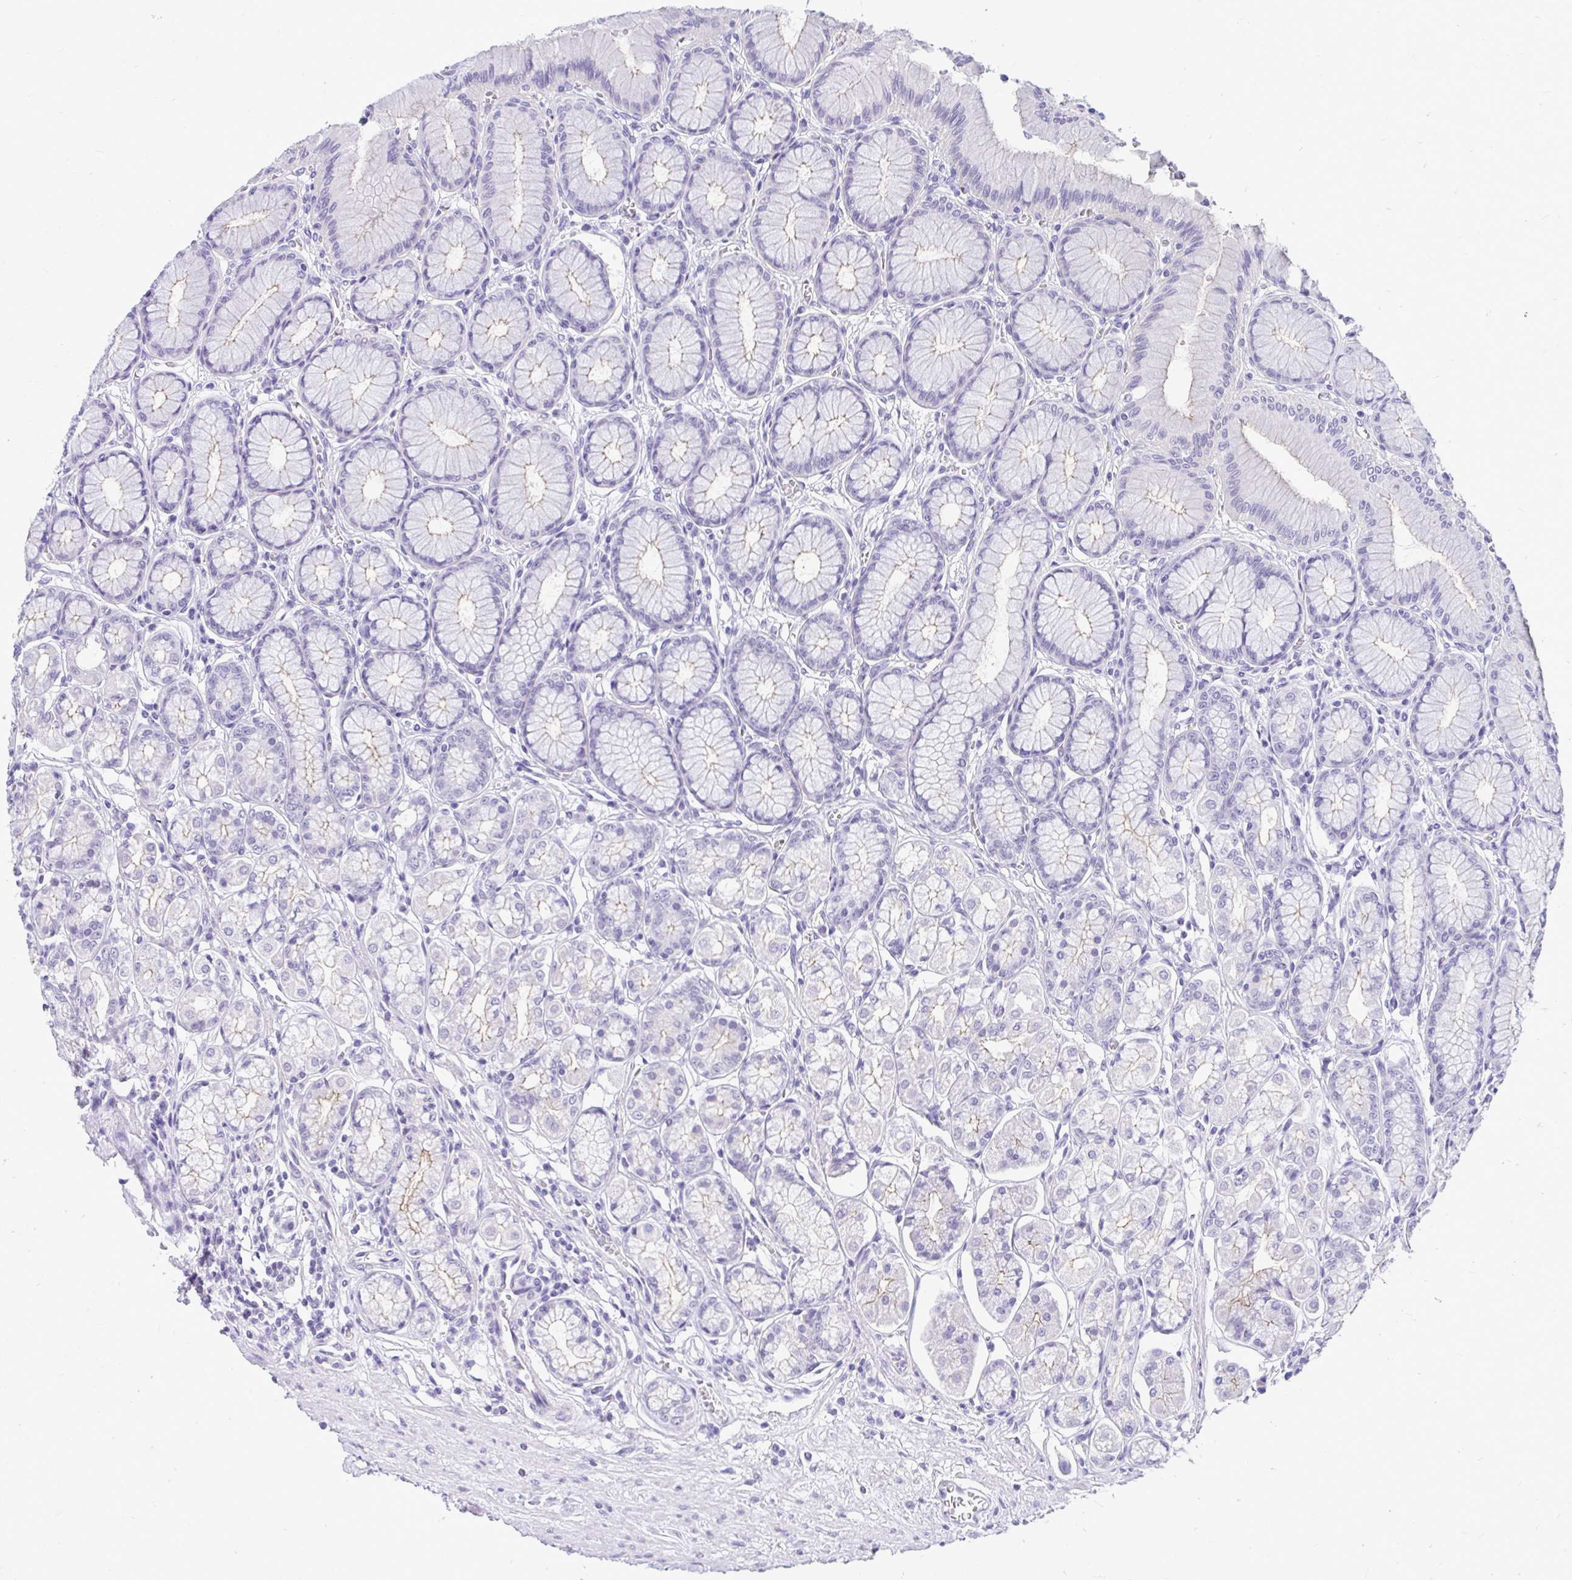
{"staining": {"intensity": "moderate", "quantity": "<25%", "location": "cytoplasmic/membranous"}, "tissue": "stomach", "cell_type": "Glandular cells", "image_type": "normal", "snomed": [{"axis": "morphology", "description": "Normal tissue, NOS"}, {"axis": "topography", "description": "Stomach"}, {"axis": "topography", "description": "Stomach, lower"}], "caption": "DAB immunohistochemical staining of benign human stomach reveals moderate cytoplasmic/membranous protein expression in approximately <25% of glandular cells.", "gene": "PRM2", "patient": {"sex": "male", "age": 76}}